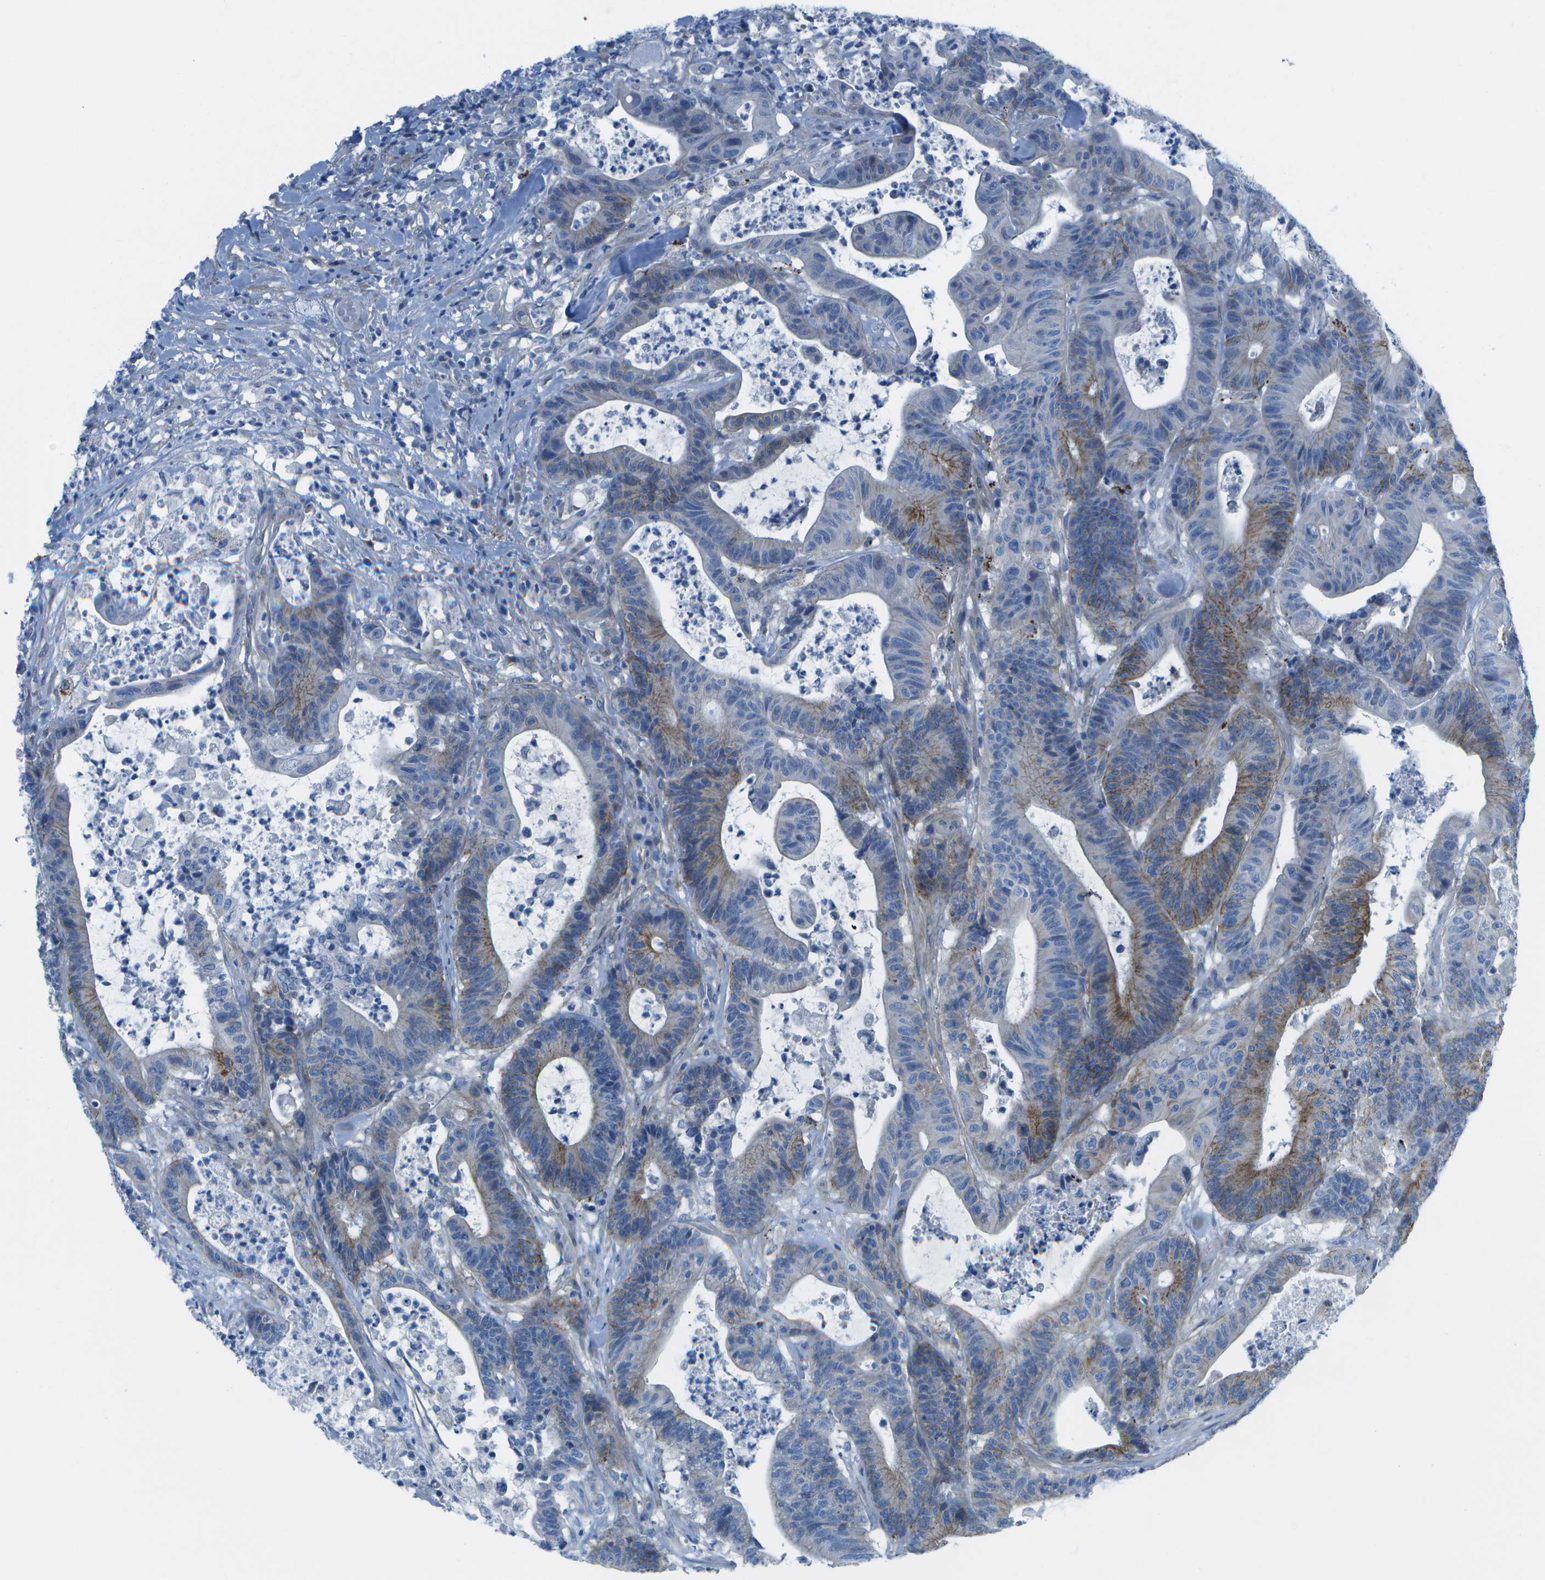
{"staining": {"intensity": "moderate", "quantity": "25%-75%", "location": "cytoplasmic/membranous"}, "tissue": "colorectal cancer", "cell_type": "Tumor cells", "image_type": "cancer", "snomed": [{"axis": "morphology", "description": "Adenocarcinoma, NOS"}, {"axis": "topography", "description": "Colon"}], "caption": "A medium amount of moderate cytoplasmic/membranous positivity is seen in approximately 25%-75% of tumor cells in colorectal cancer (adenocarcinoma) tissue.", "gene": "SORBS3", "patient": {"sex": "female", "age": 84}}